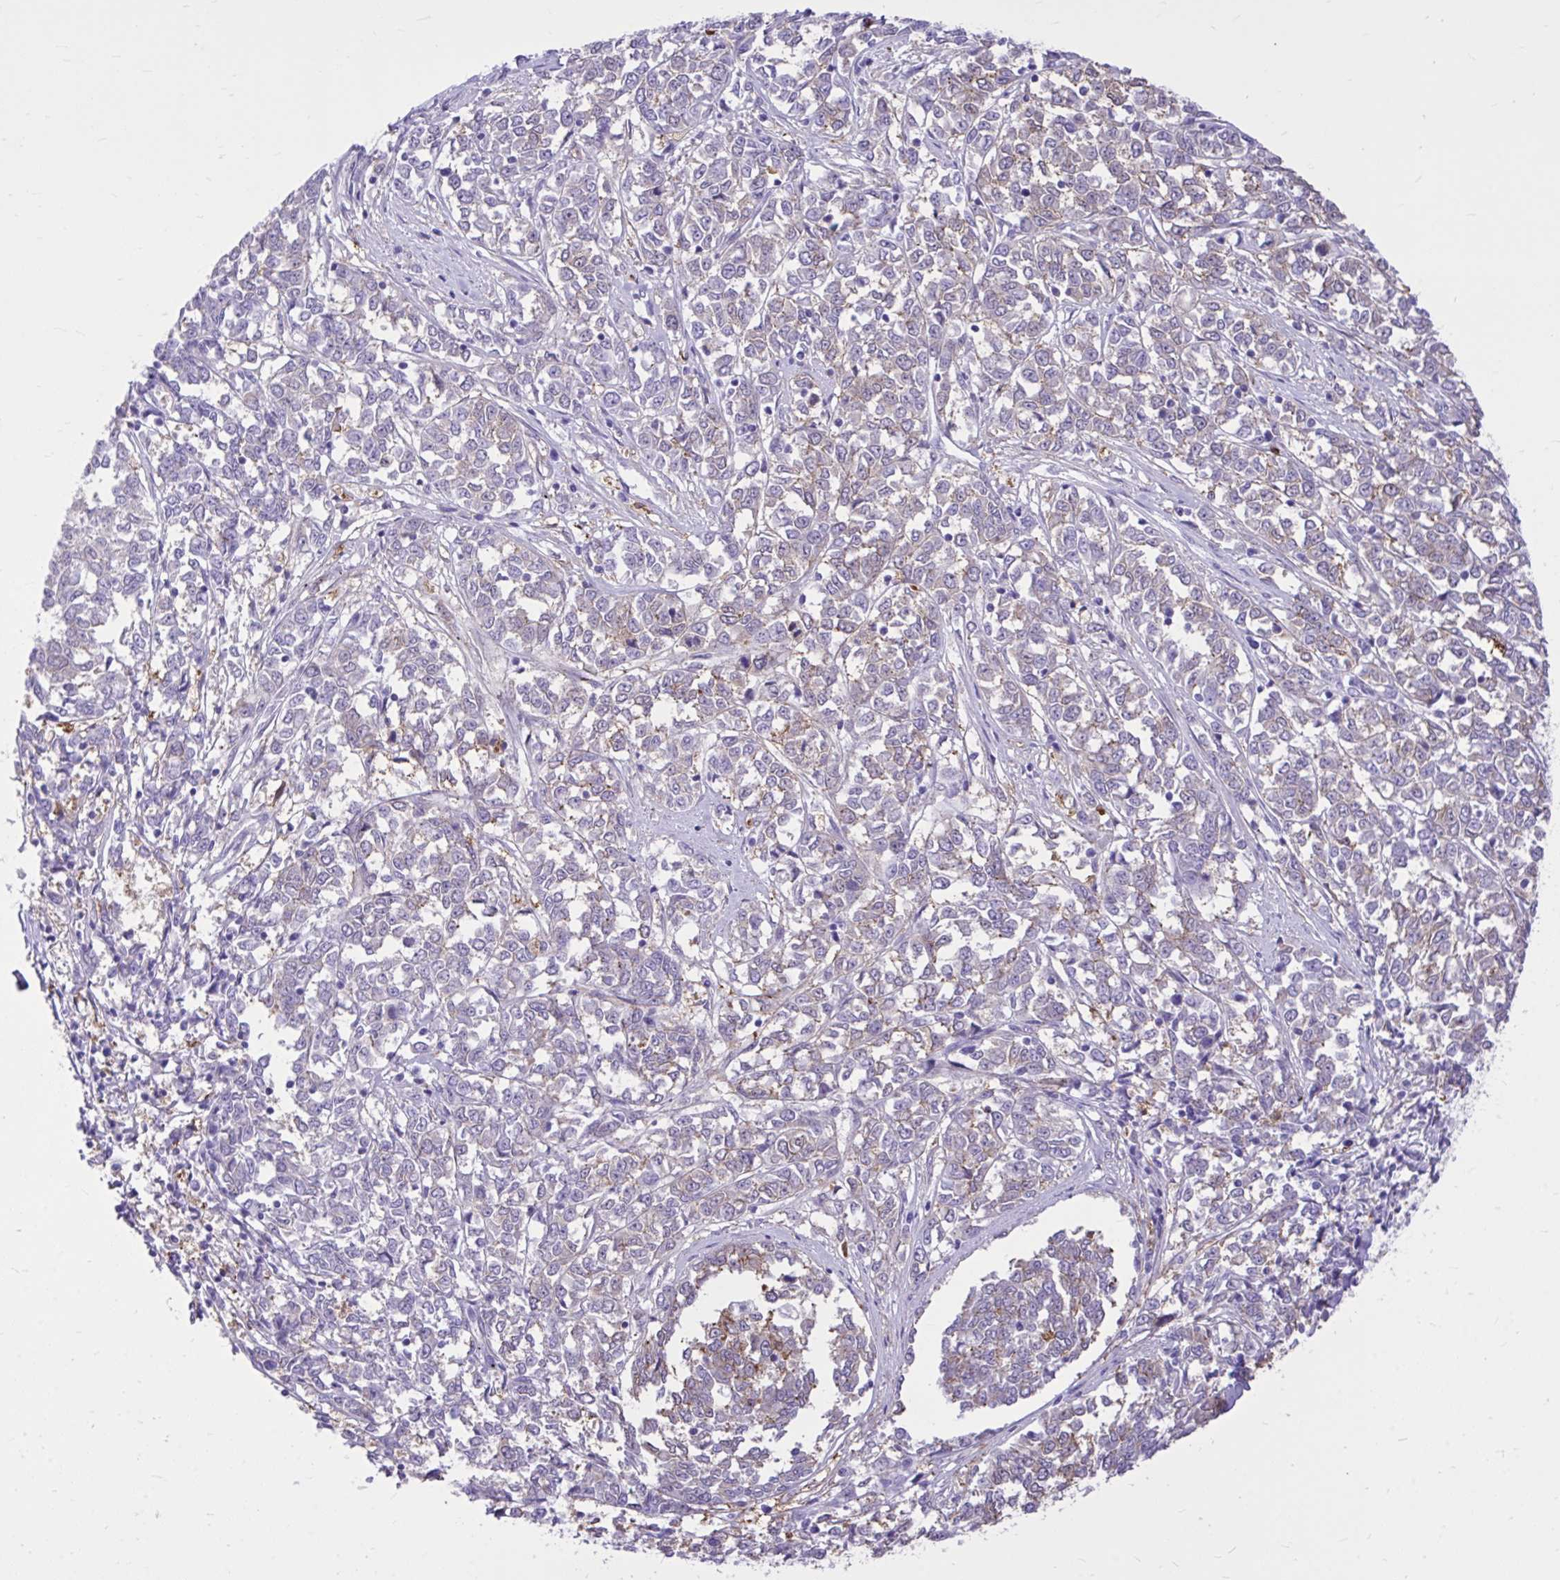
{"staining": {"intensity": "weak", "quantity": "<25%", "location": "cytoplasmic/membranous"}, "tissue": "melanoma", "cell_type": "Tumor cells", "image_type": "cancer", "snomed": [{"axis": "morphology", "description": "Malignant melanoma, NOS"}, {"axis": "topography", "description": "Skin"}], "caption": "This is a photomicrograph of immunohistochemistry (IHC) staining of malignant melanoma, which shows no expression in tumor cells.", "gene": "TLR7", "patient": {"sex": "female", "age": 72}}